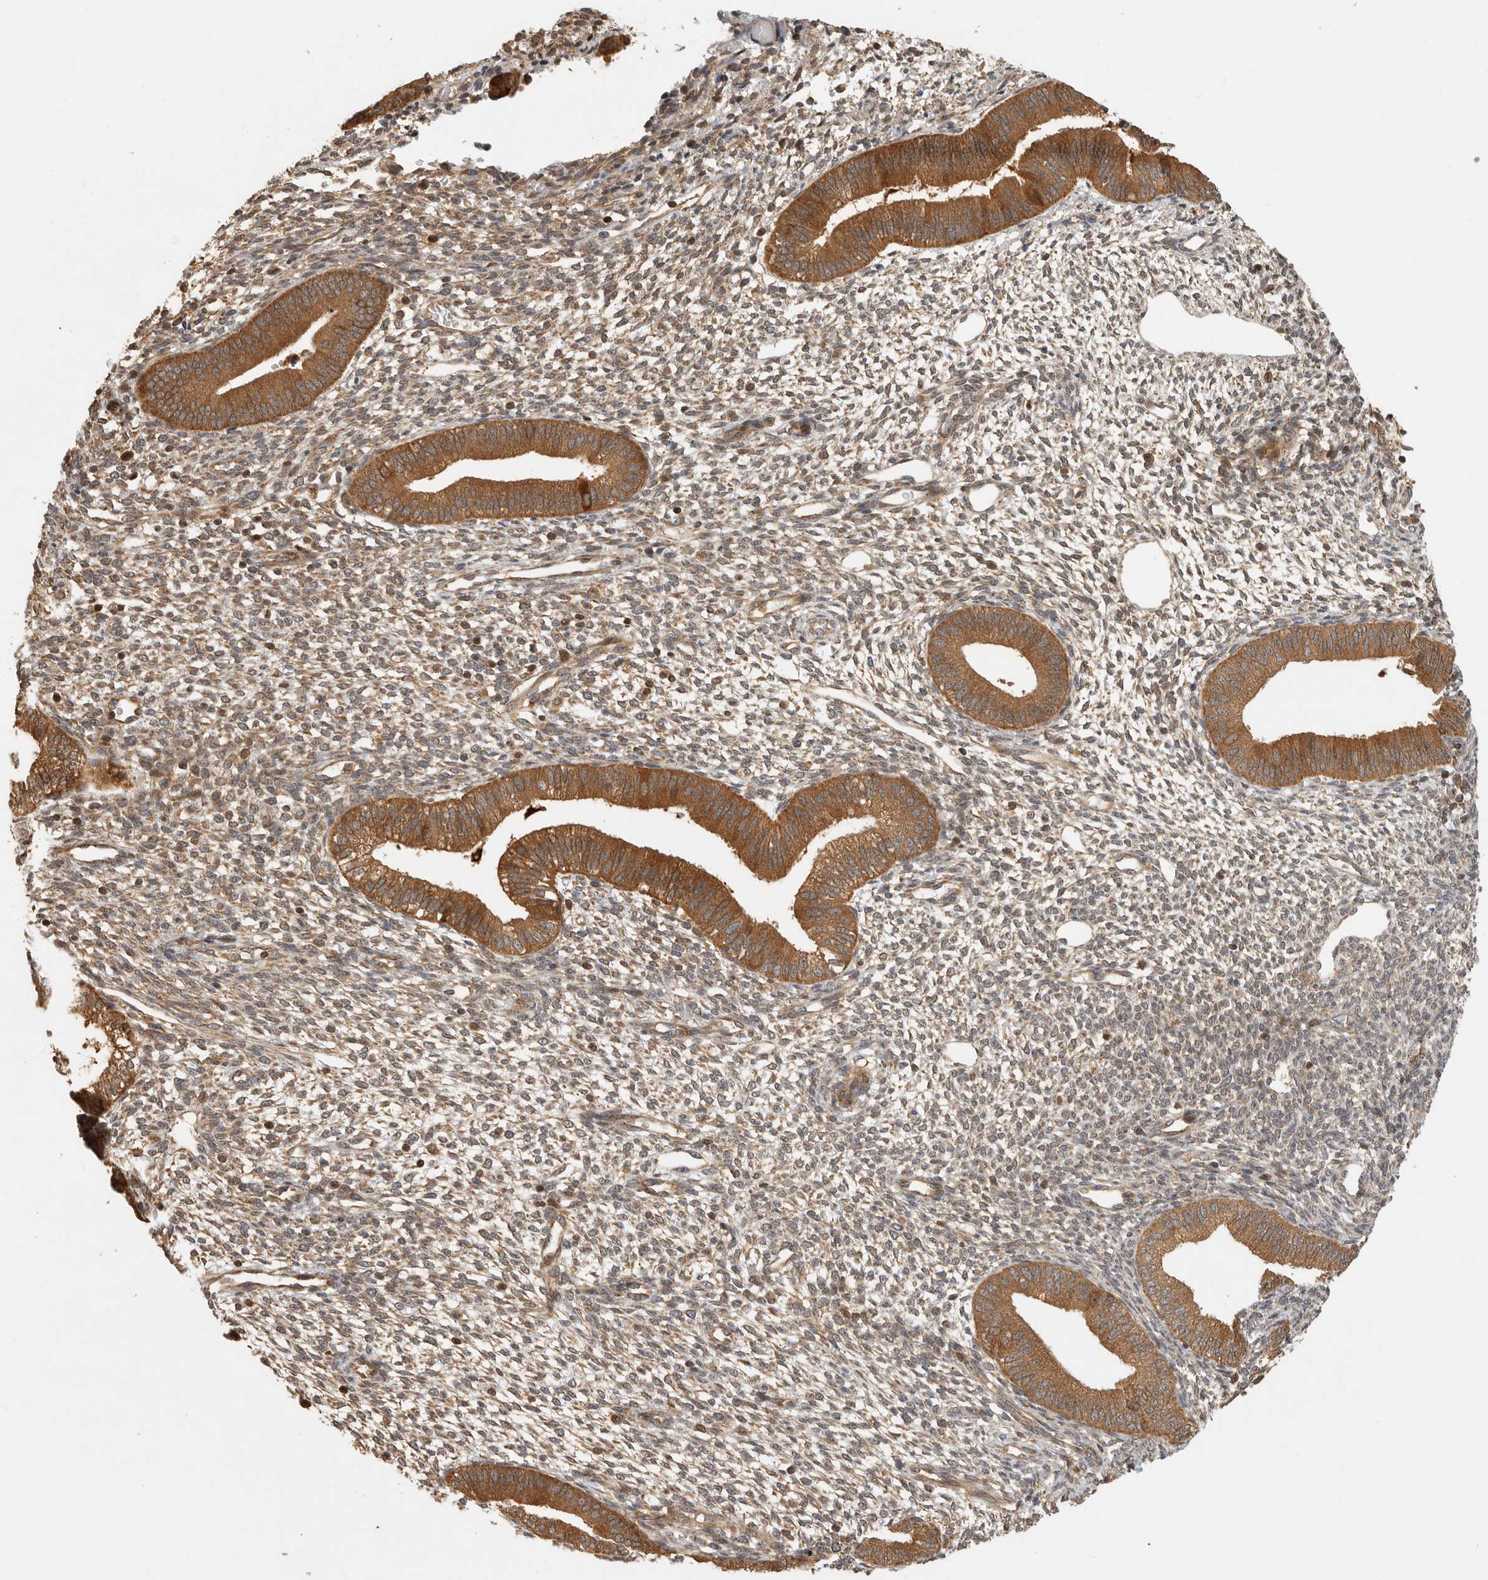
{"staining": {"intensity": "moderate", "quantity": ">75%", "location": "cytoplasmic/membranous"}, "tissue": "endometrium", "cell_type": "Cells in endometrial stroma", "image_type": "normal", "snomed": [{"axis": "morphology", "description": "Normal tissue, NOS"}, {"axis": "topography", "description": "Endometrium"}], "caption": "Immunohistochemistry (IHC) (DAB (3,3'-diaminobenzidine)) staining of benign endometrium demonstrates moderate cytoplasmic/membranous protein positivity in about >75% of cells in endometrial stroma. (DAB (3,3'-diaminobenzidine) IHC with brightfield microscopy, high magnification).", "gene": "SWT1", "patient": {"sex": "female", "age": 46}}